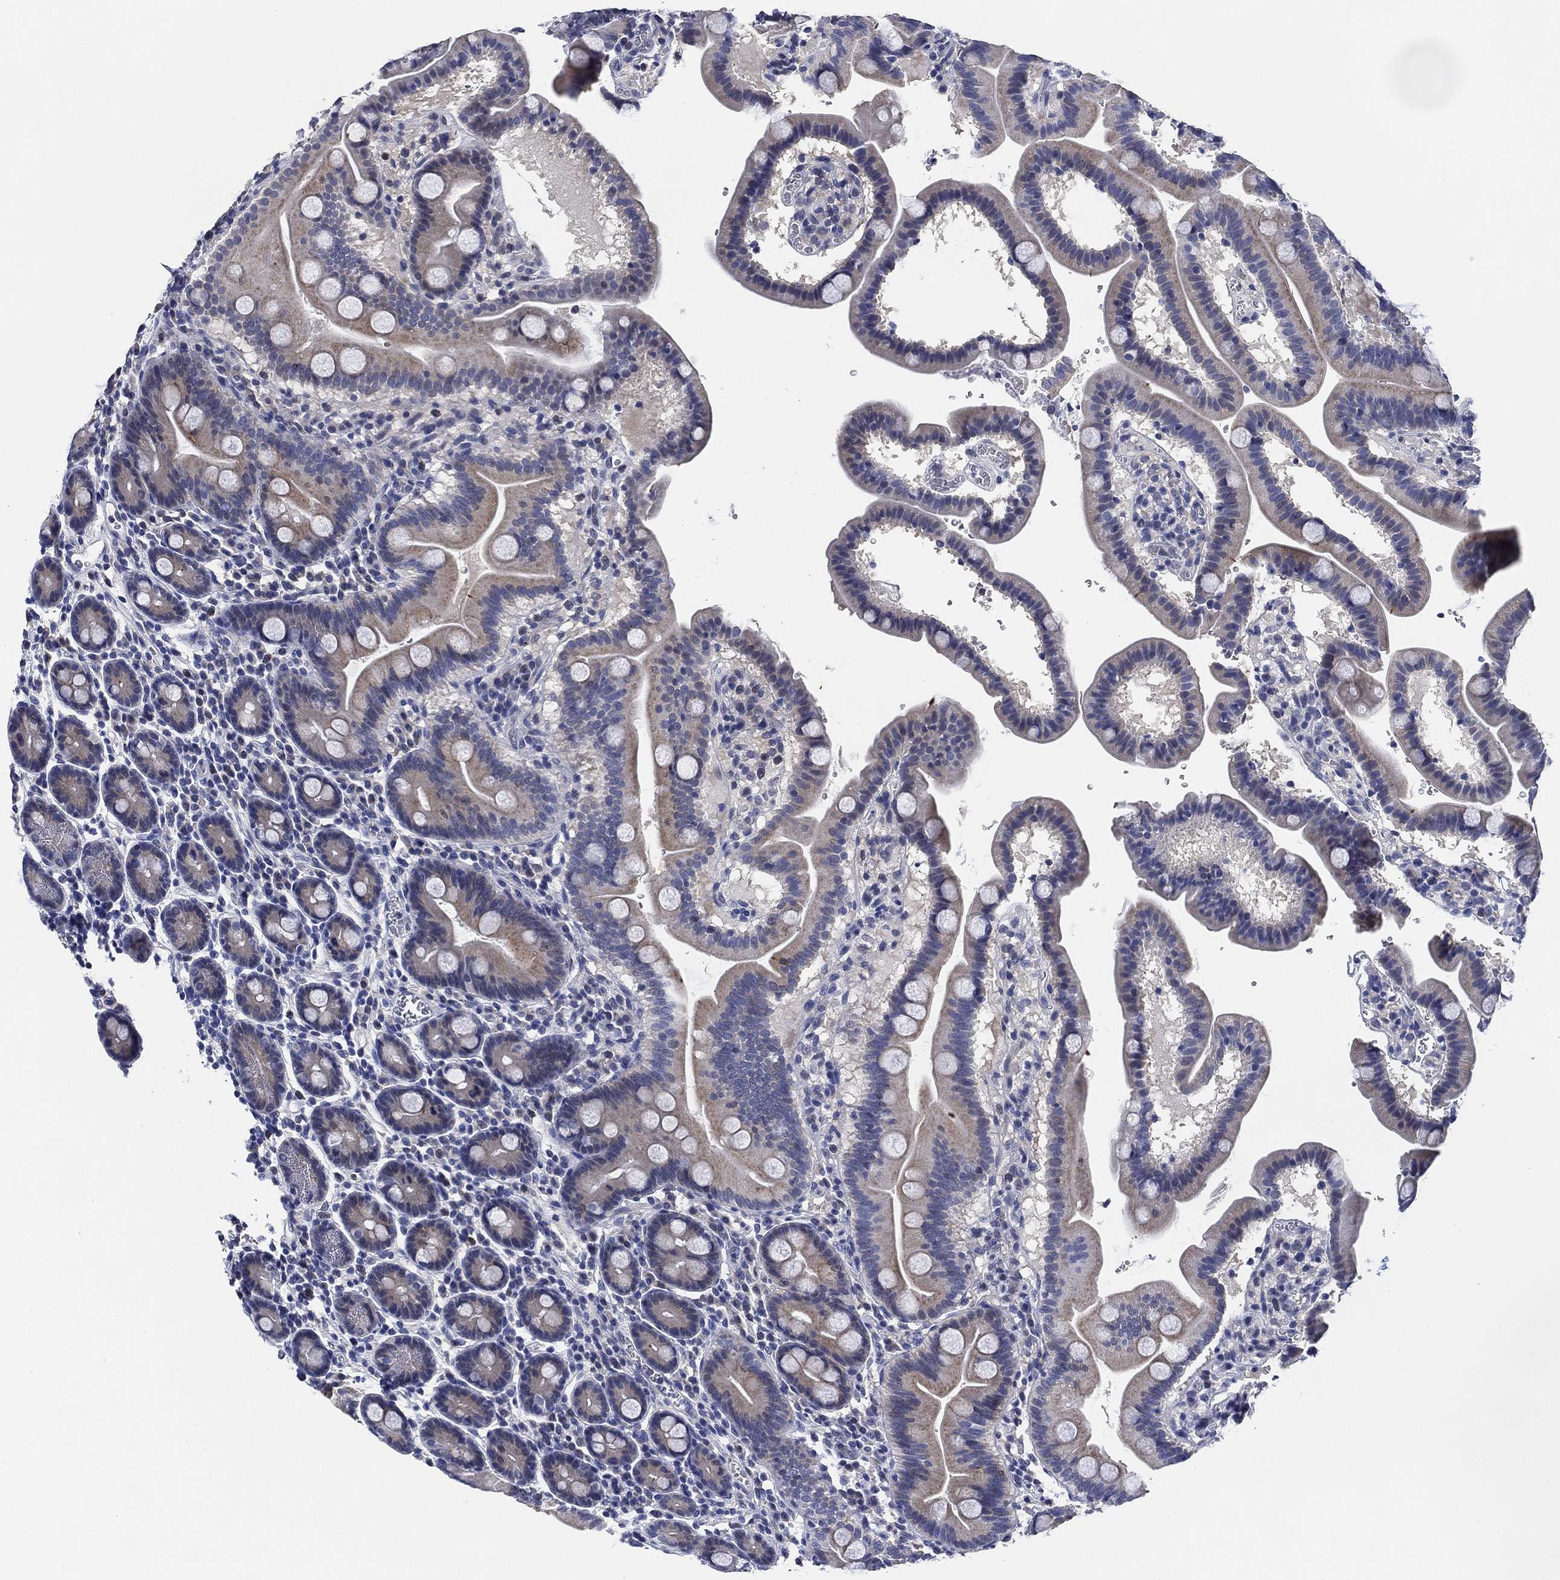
{"staining": {"intensity": "negative", "quantity": "none", "location": "none"}, "tissue": "duodenum", "cell_type": "Glandular cells", "image_type": "normal", "snomed": [{"axis": "morphology", "description": "Normal tissue, NOS"}, {"axis": "topography", "description": "Duodenum"}], "caption": "Duodenum stained for a protein using IHC exhibits no expression glandular cells.", "gene": "DAZL", "patient": {"sex": "male", "age": 59}}